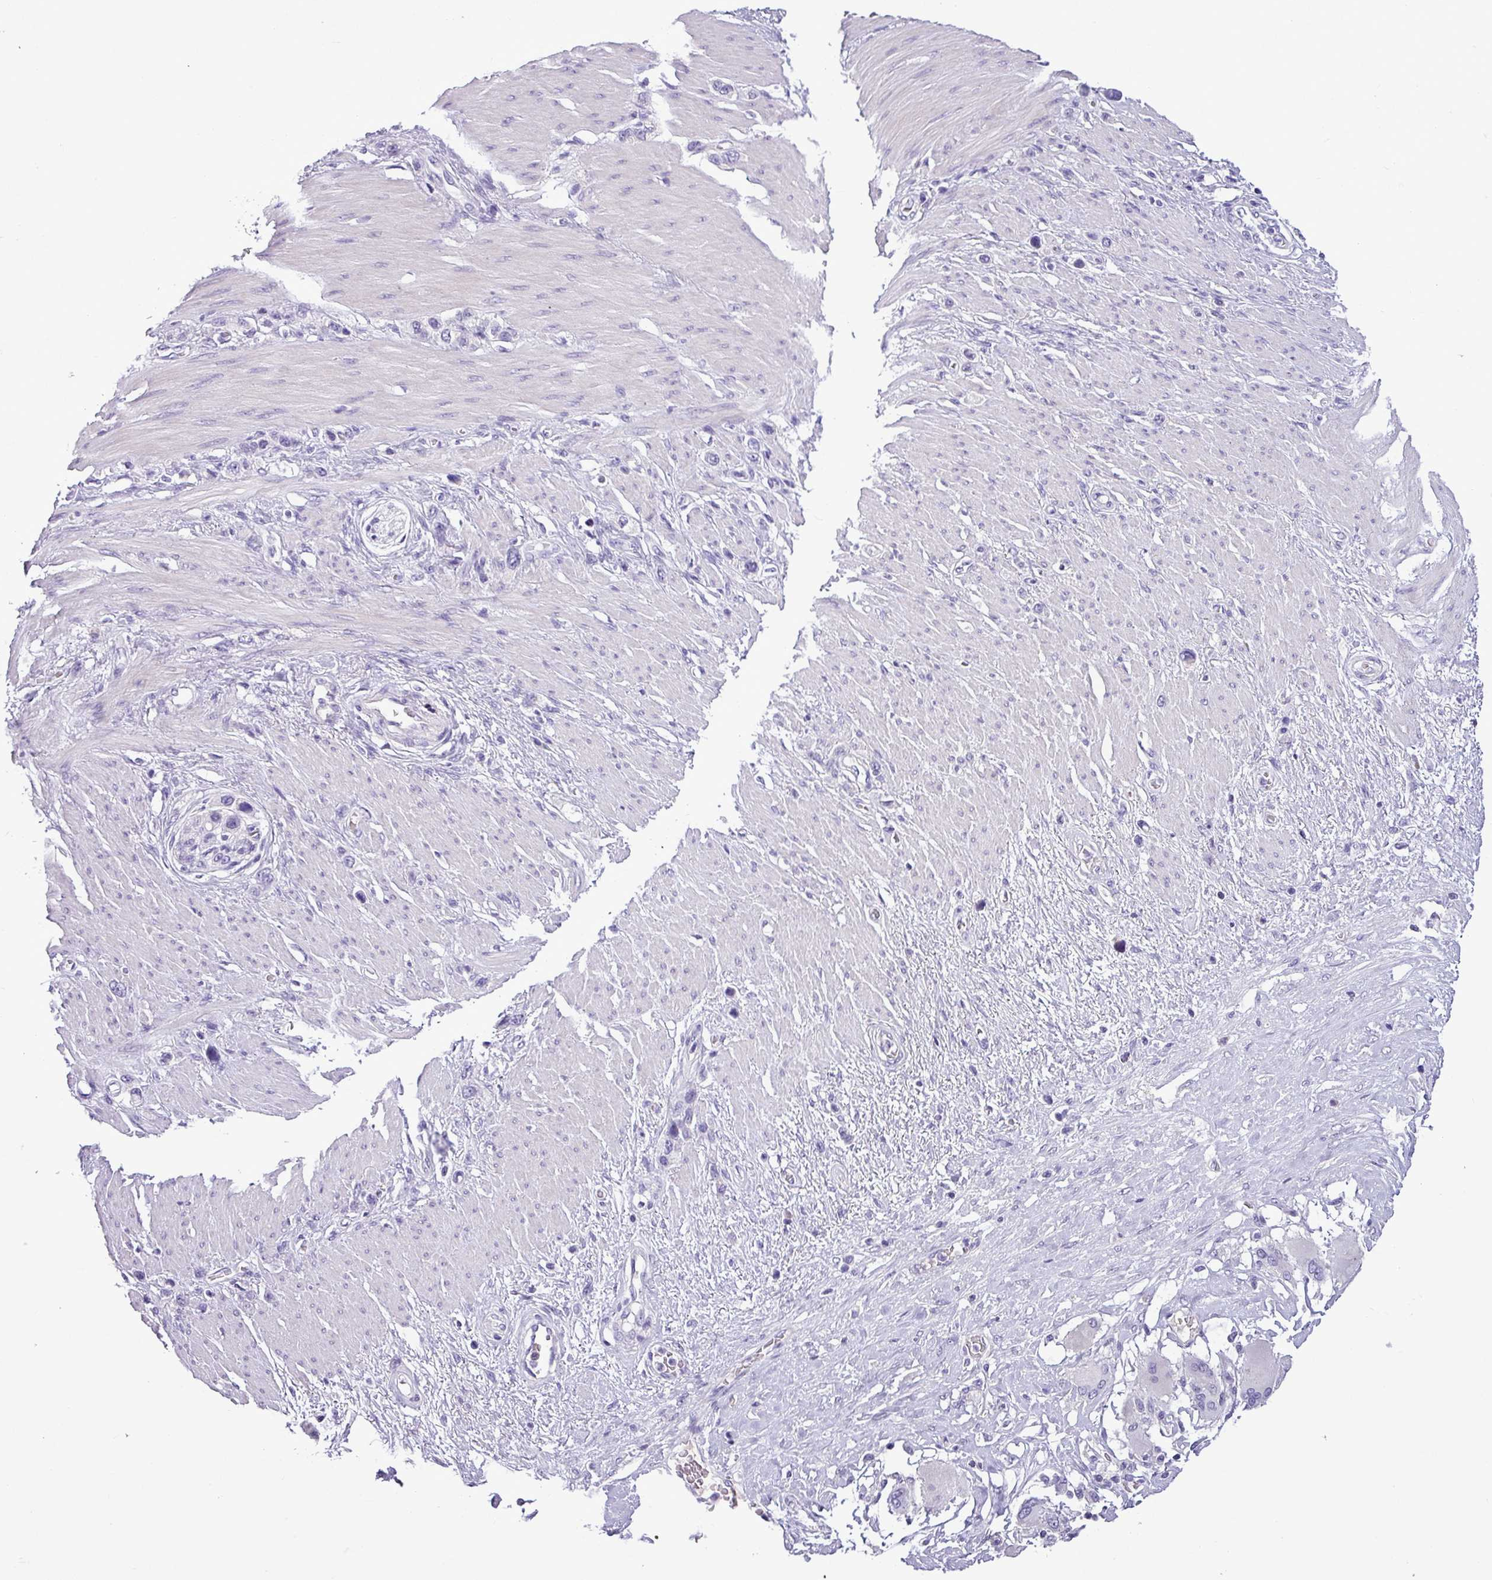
{"staining": {"intensity": "negative", "quantity": "none", "location": "none"}, "tissue": "stomach cancer", "cell_type": "Tumor cells", "image_type": "cancer", "snomed": [{"axis": "morphology", "description": "Adenocarcinoma, NOS"}, {"axis": "morphology", "description": "Adenocarcinoma, High grade"}, {"axis": "topography", "description": "Stomach, upper"}, {"axis": "topography", "description": "Stomach, lower"}], "caption": "The immunohistochemistry micrograph has no significant expression in tumor cells of stomach high-grade adenocarcinoma tissue.", "gene": "IL17A", "patient": {"sex": "female", "age": 65}}